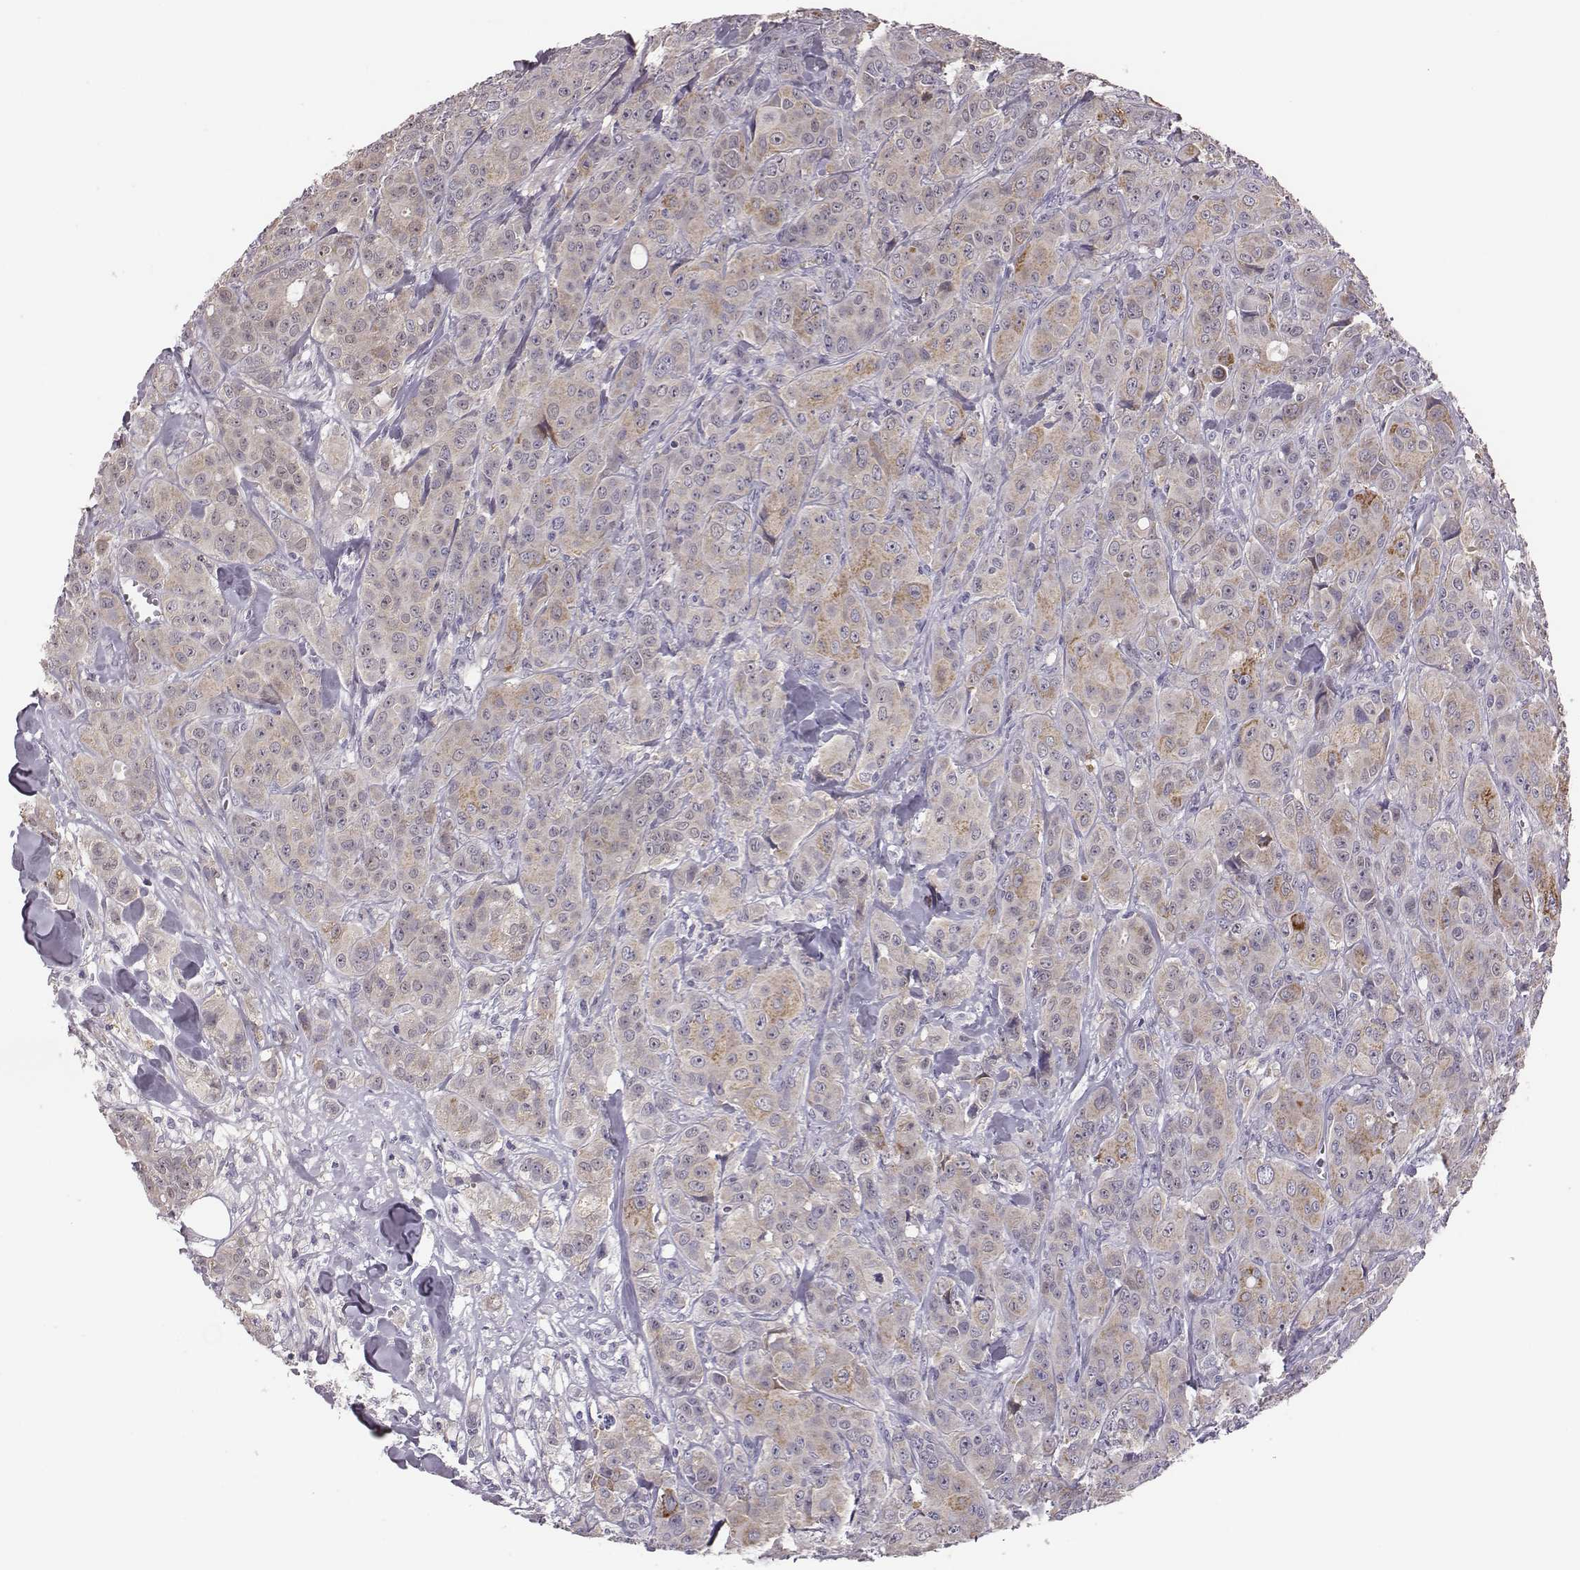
{"staining": {"intensity": "weak", "quantity": "<25%", "location": "cytoplasmic/membranous"}, "tissue": "breast cancer", "cell_type": "Tumor cells", "image_type": "cancer", "snomed": [{"axis": "morphology", "description": "Duct carcinoma"}, {"axis": "topography", "description": "Breast"}], "caption": "An immunohistochemistry (IHC) image of breast invasive ductal carcinoma is shown. There is no staining in tumor cells of breast invasive ductal carcinoma.", "gene": "KMO", "patient": {"sex": "female", "age": 43}}